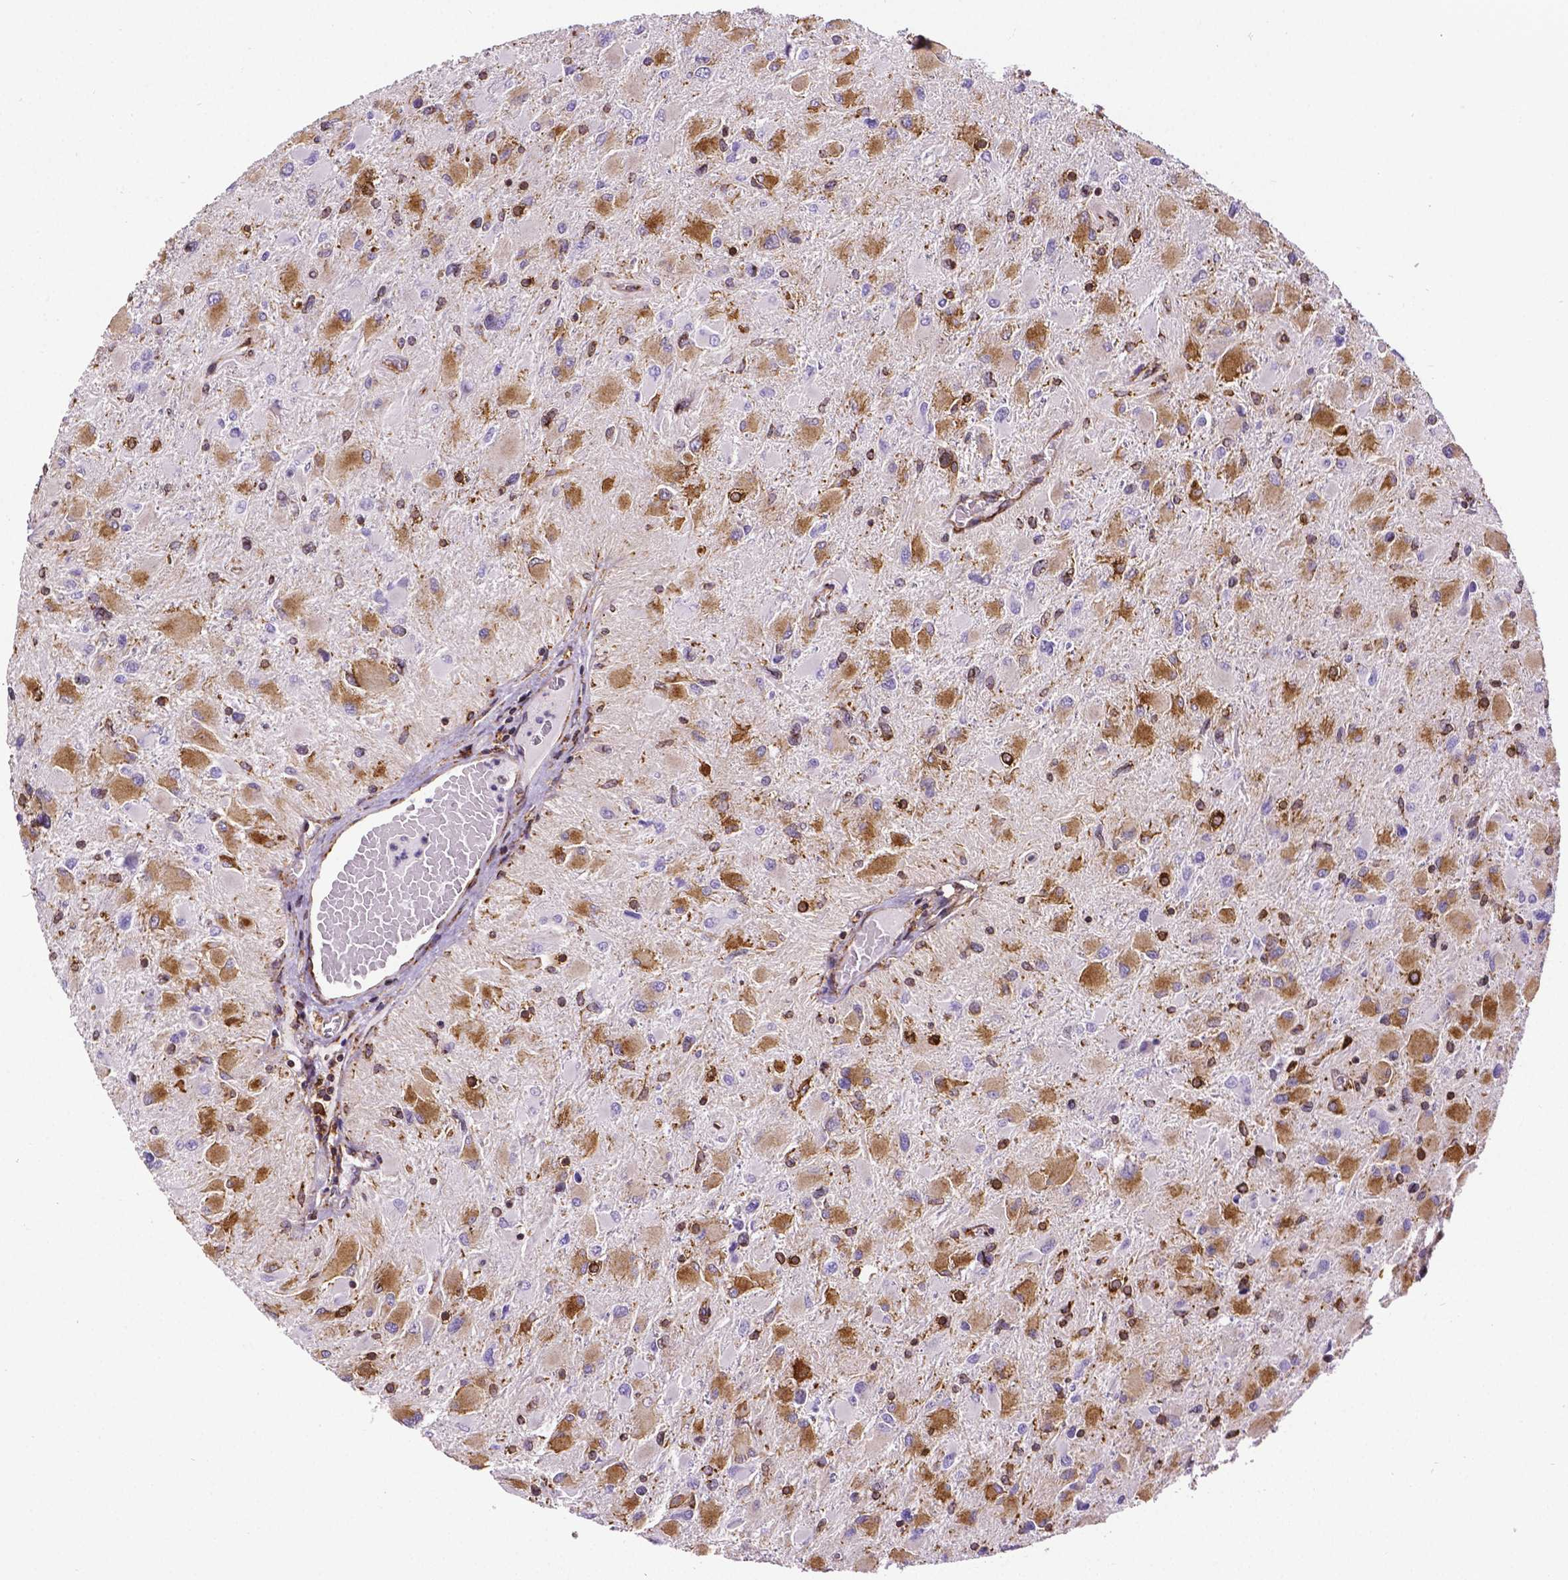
{"staining": {"intensity": "strong", "quantity": "25%-75%", "location": "cytoplasmic/membranous"}, "tissue": "glioma", "cell_type": "Tumor cells", "image_type": "cancer", "snomed": [{"axis": "morphology", "description": "Glioma, malignant, High grade"}, {"axis": "topography", "description": "Cerebral cortex"}], "caption": "An image of human glioma stained for a protein reveals strong cytoplasmic/membranous brown staining in tumor cells.", "gene": "MTDH", "patient": {"sex": "female", "age": 36}}